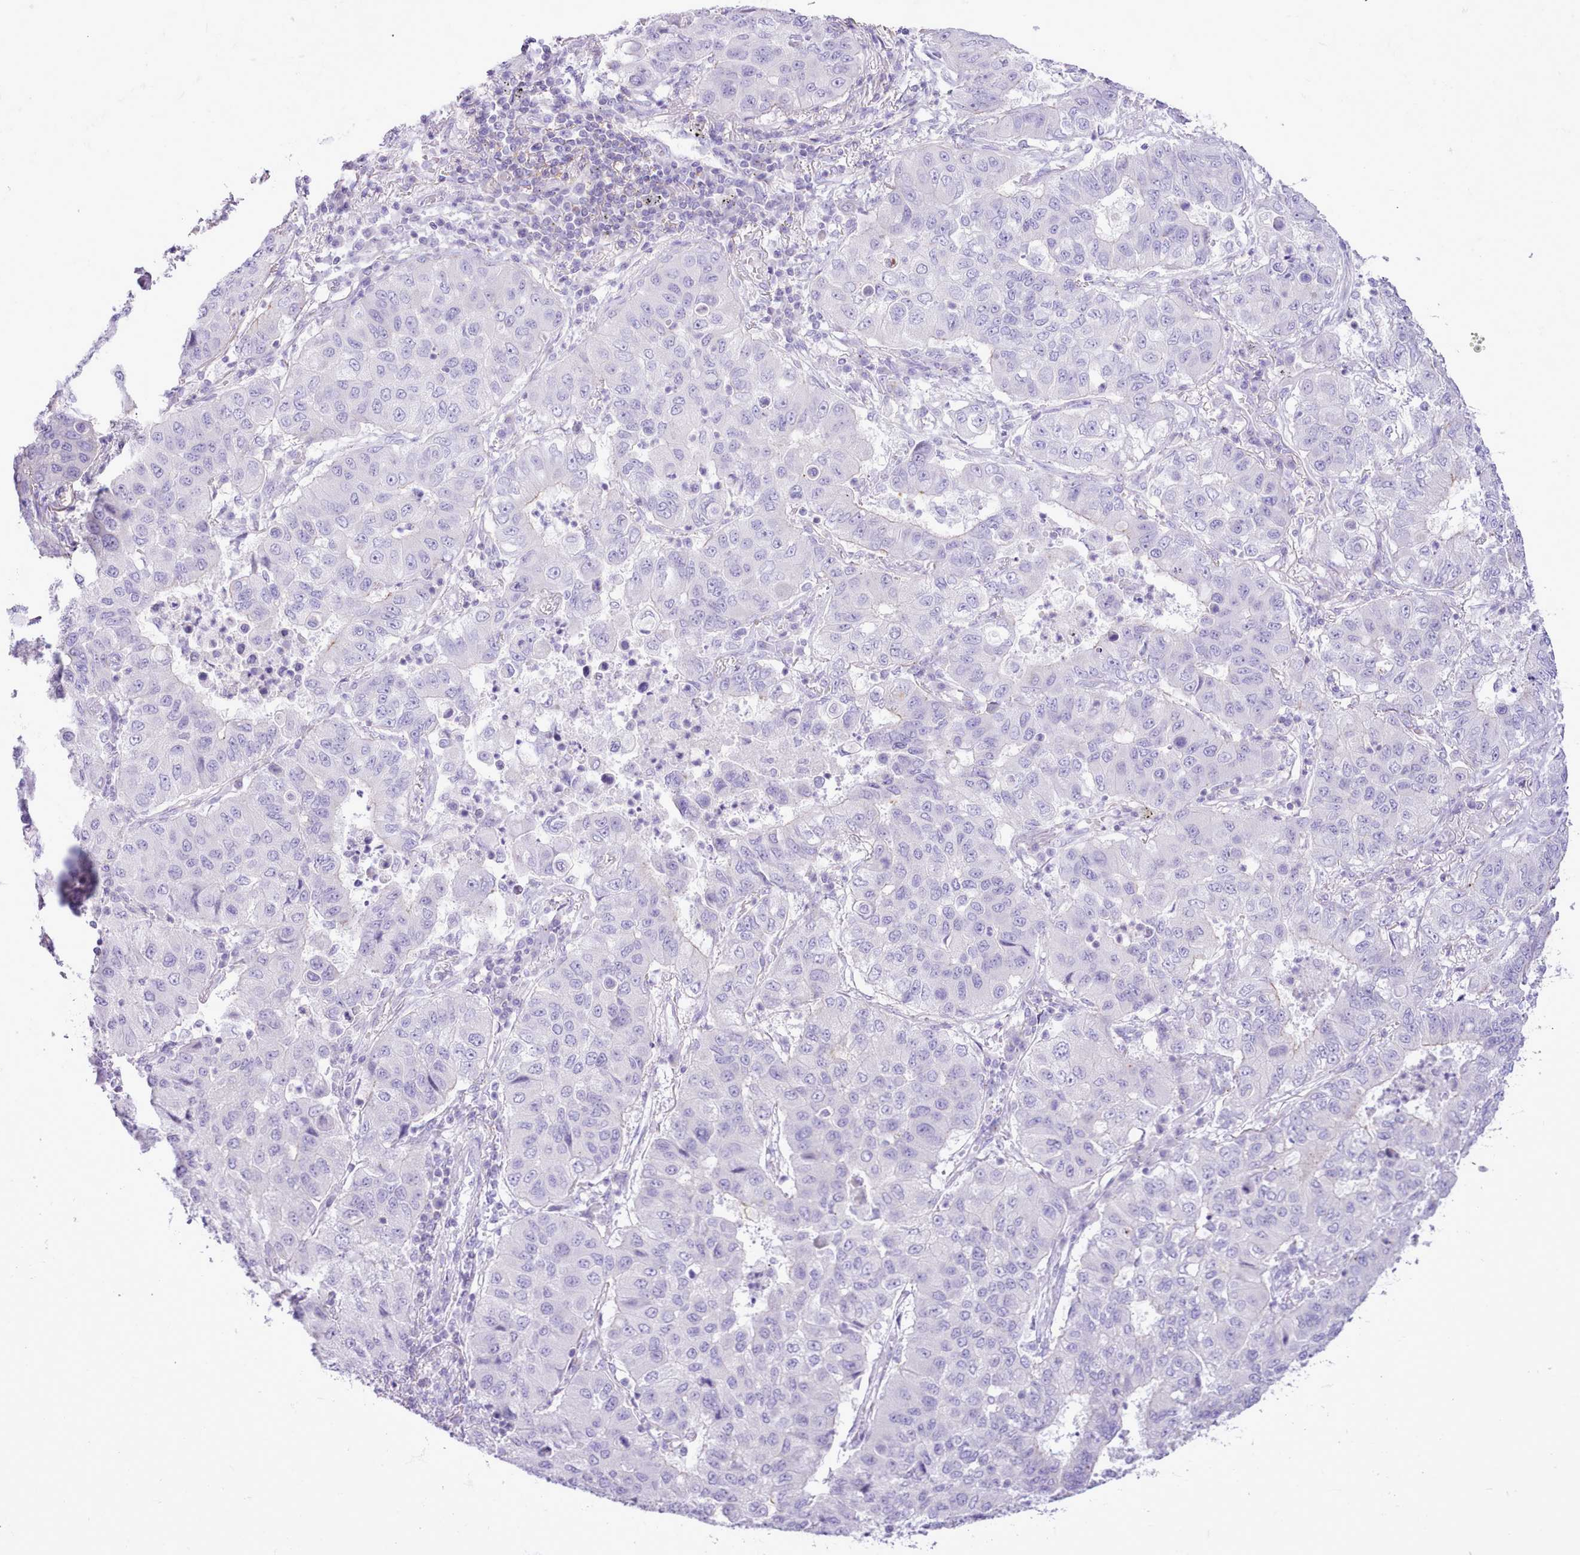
{"staining": {"intensity": "negative", "quantity": "none", "location": "none"}, "tissue": "lung cancer", "cell_type": "Tumor cells", "image_type": "cancer", "snomed": [{"axis": "morphology", "description": "Squamous cell carcinoma, NOS"}, {"axis": "topography", "description": "Lung"}], "caption": "Immunohistochemistry micrograph of neoplastic tissue: lung cancer (squamous cell carcinoma) stained with DAB (3,3'-diaminobenzidine) exhibits no significant protein expression in tumor cells.", "gene": "MDFI", "patient": {"sex": "male", "age": 74}}